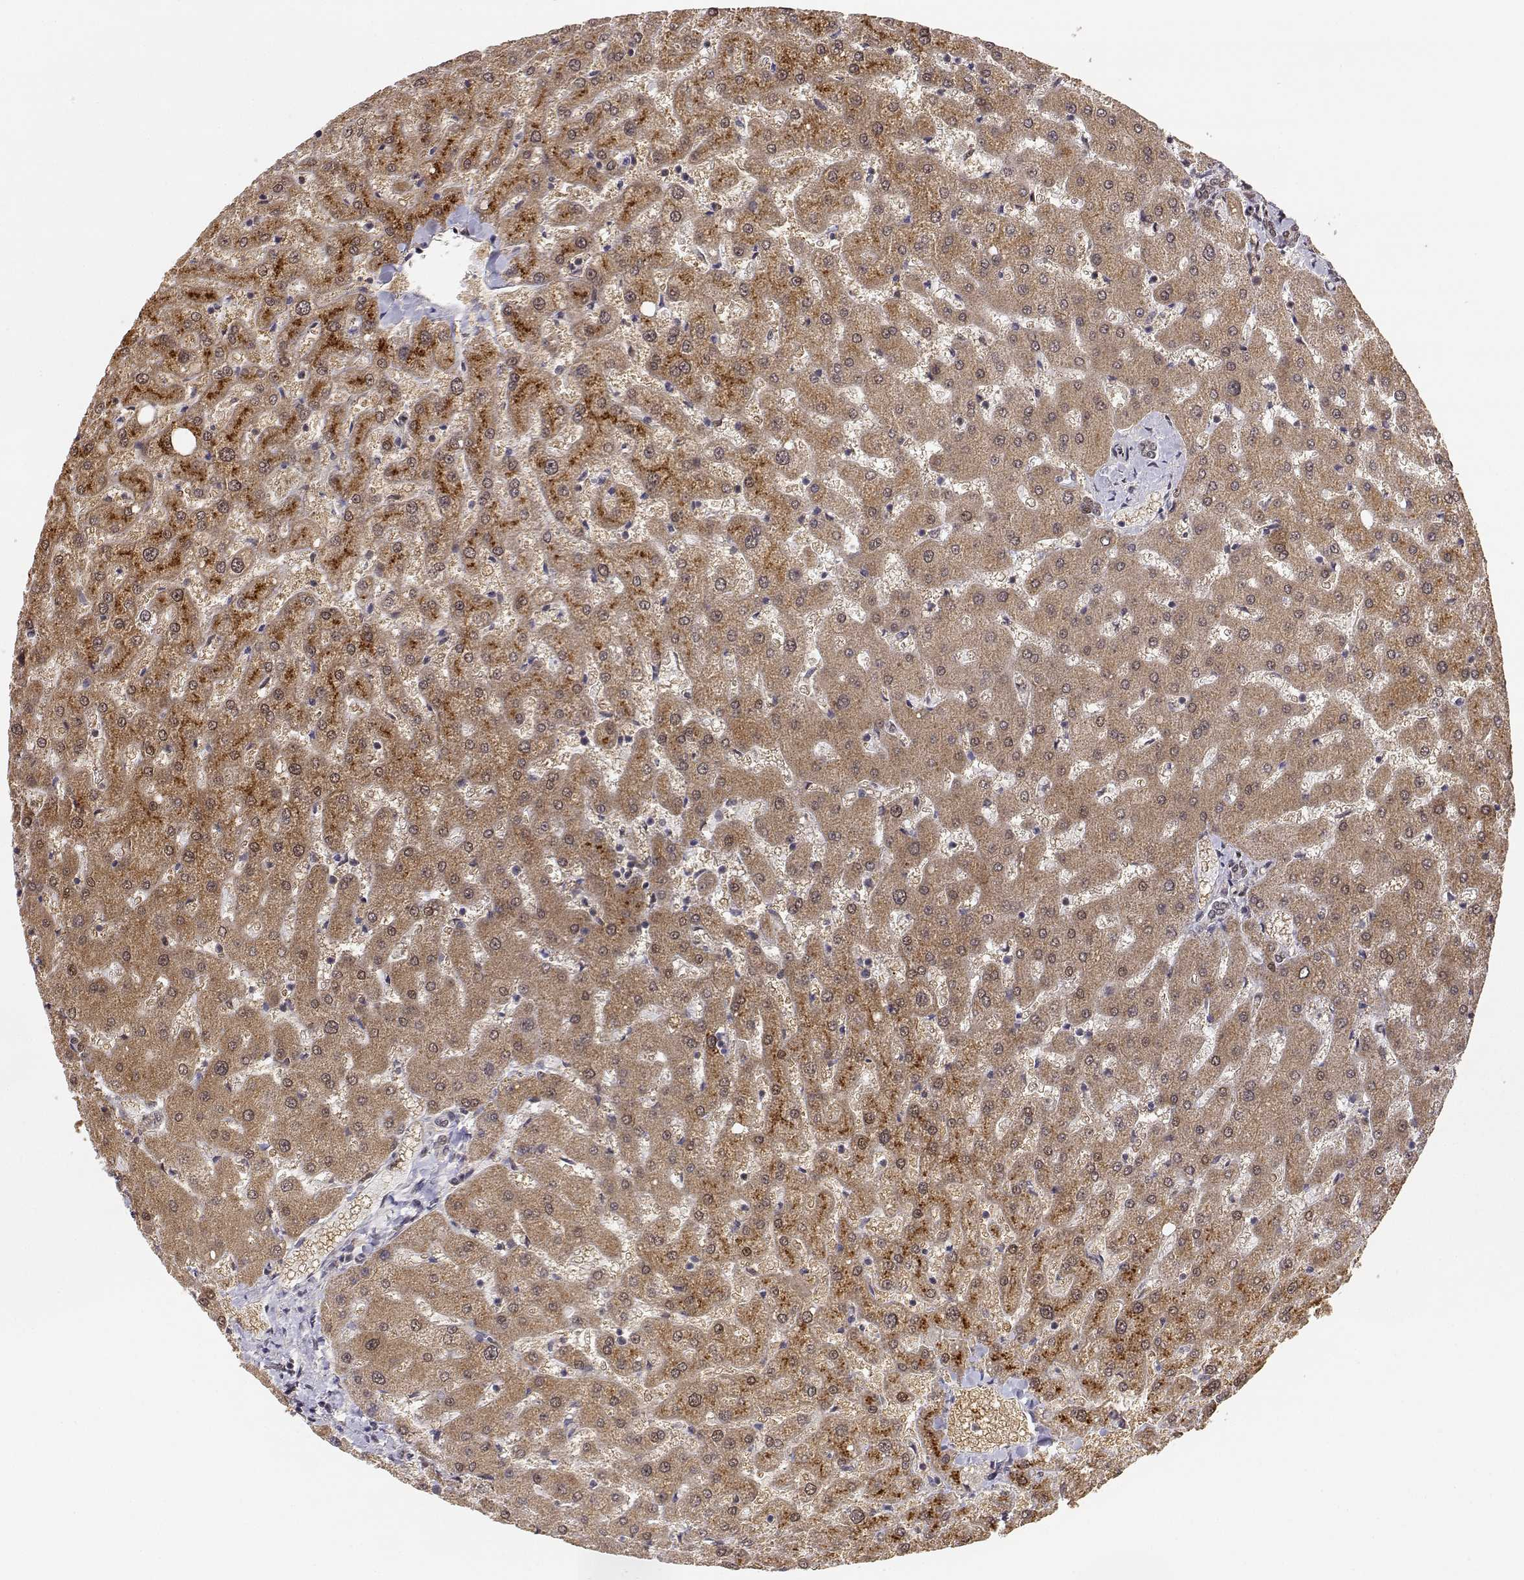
{"staining": {"intensity": "weak", "quantity": ">75%", "location": "cytoplasmic/membranous"}, "tissue": "liver", "cell_type": "Cholangiocytes", "image_type": "normal", "snomed": [{"axis": "morphology", "description": "Normal tissue, NOS"}, {"axis": "topography", "description": "Liver"}], "caption": "Liver stained with IHC shows weak cytoplasmic/membranous staining in approximately >75% of cholangiocytes.", "gene": "BRCA1", "patient": {"sex": "female", "age": 50}}